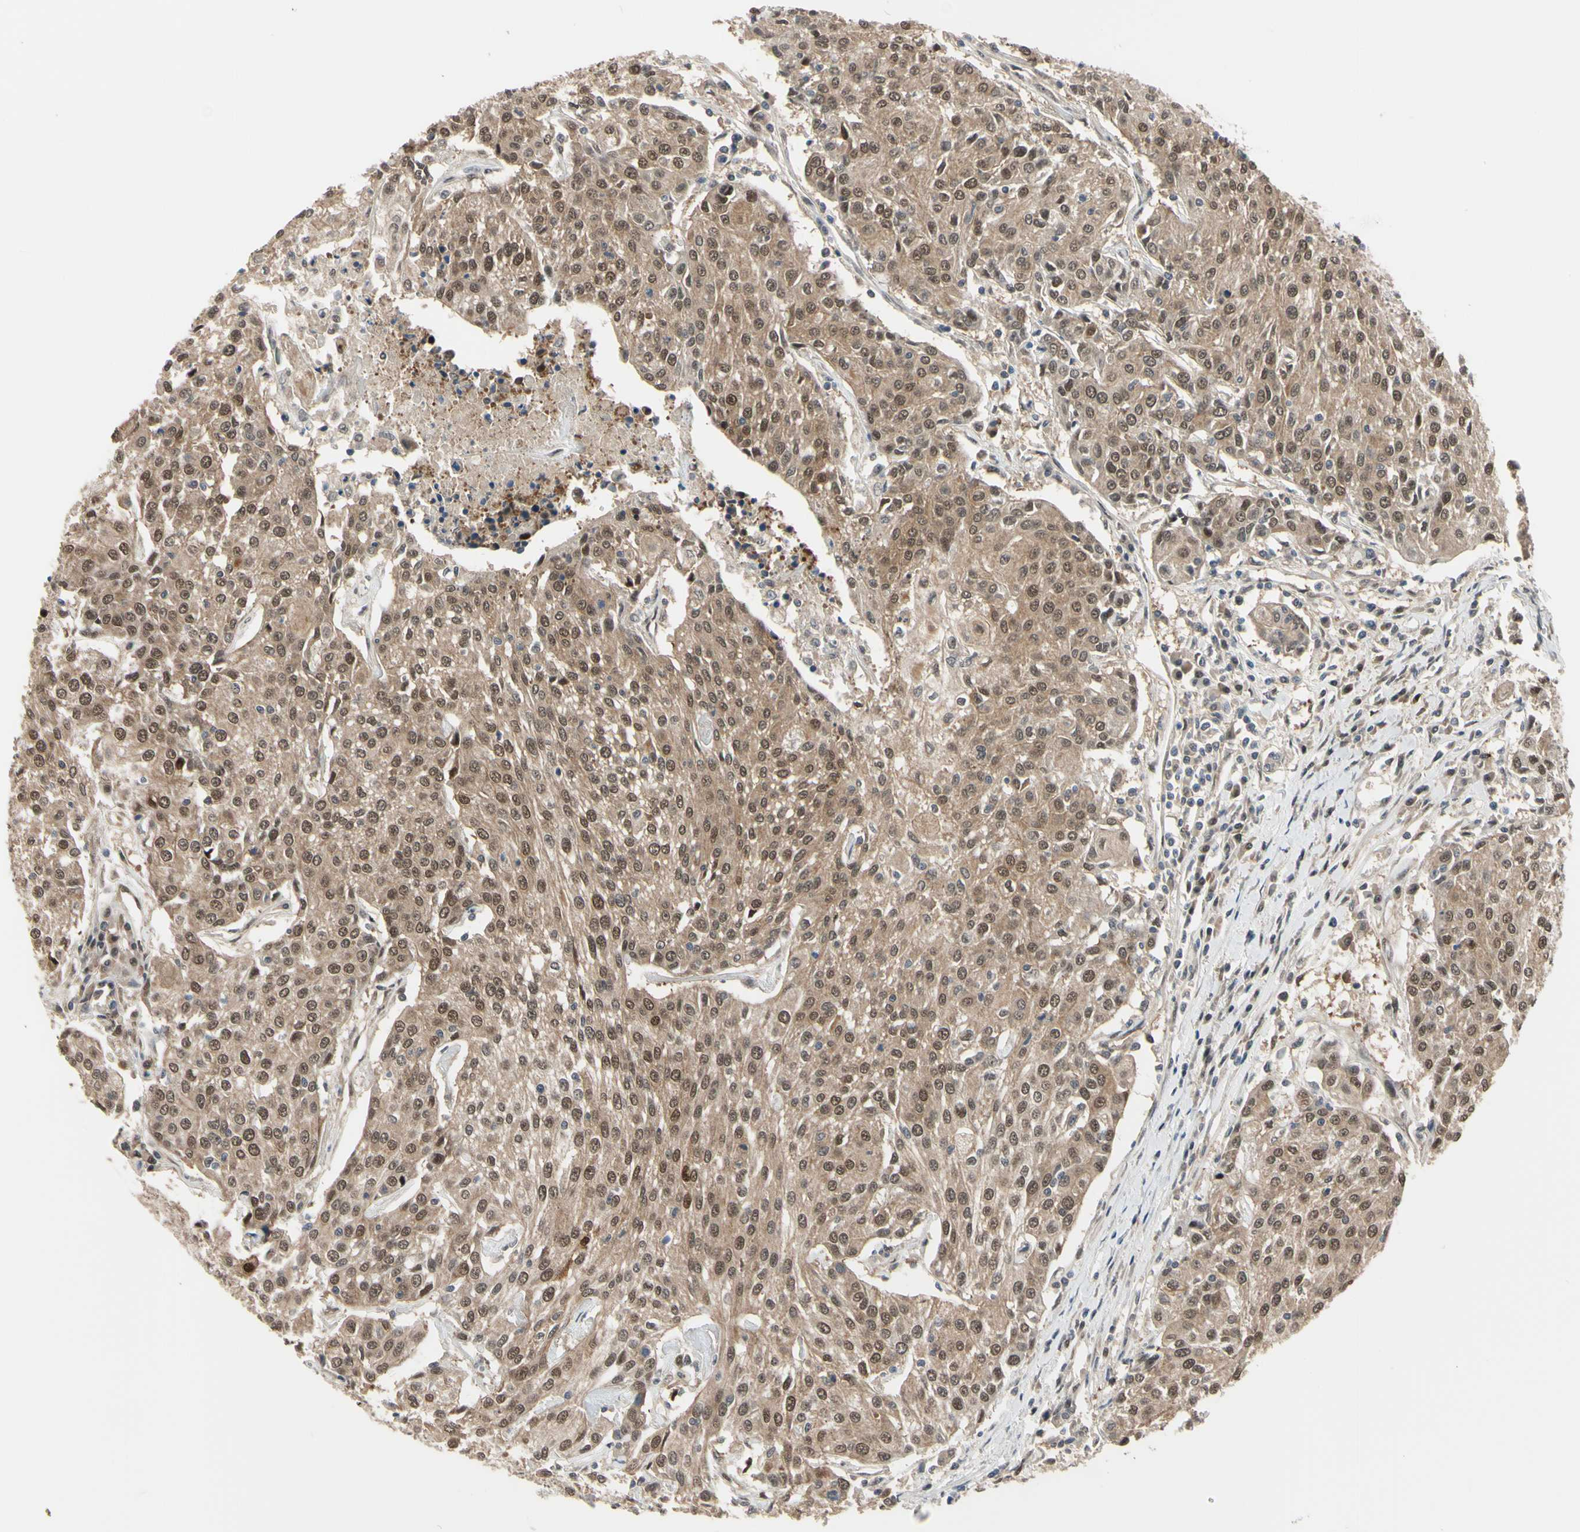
{"staining": {"intensity": "moderate", "quantity": ">75%", "location": "cytoplasmic/membranous,nuclear"}, "tissue": "urothelial cancer", "cell_type": "Tumor cells", "image_type": "cancer", "snomed": [{"axis": "morphology", "description": "Urothelial carcinoma, High grade"}, {"axis": "topography", "description": "Urinary bladder"}], "caption": "DAB immunohistochemical staining of human urothelial cancer exhibits moderate cytoplasmic/membranous and nuclear protein staining in approximately >75% of tumor cells.", "gene": "HSPA4", "patient": {"sex": "female", "age": 85}}